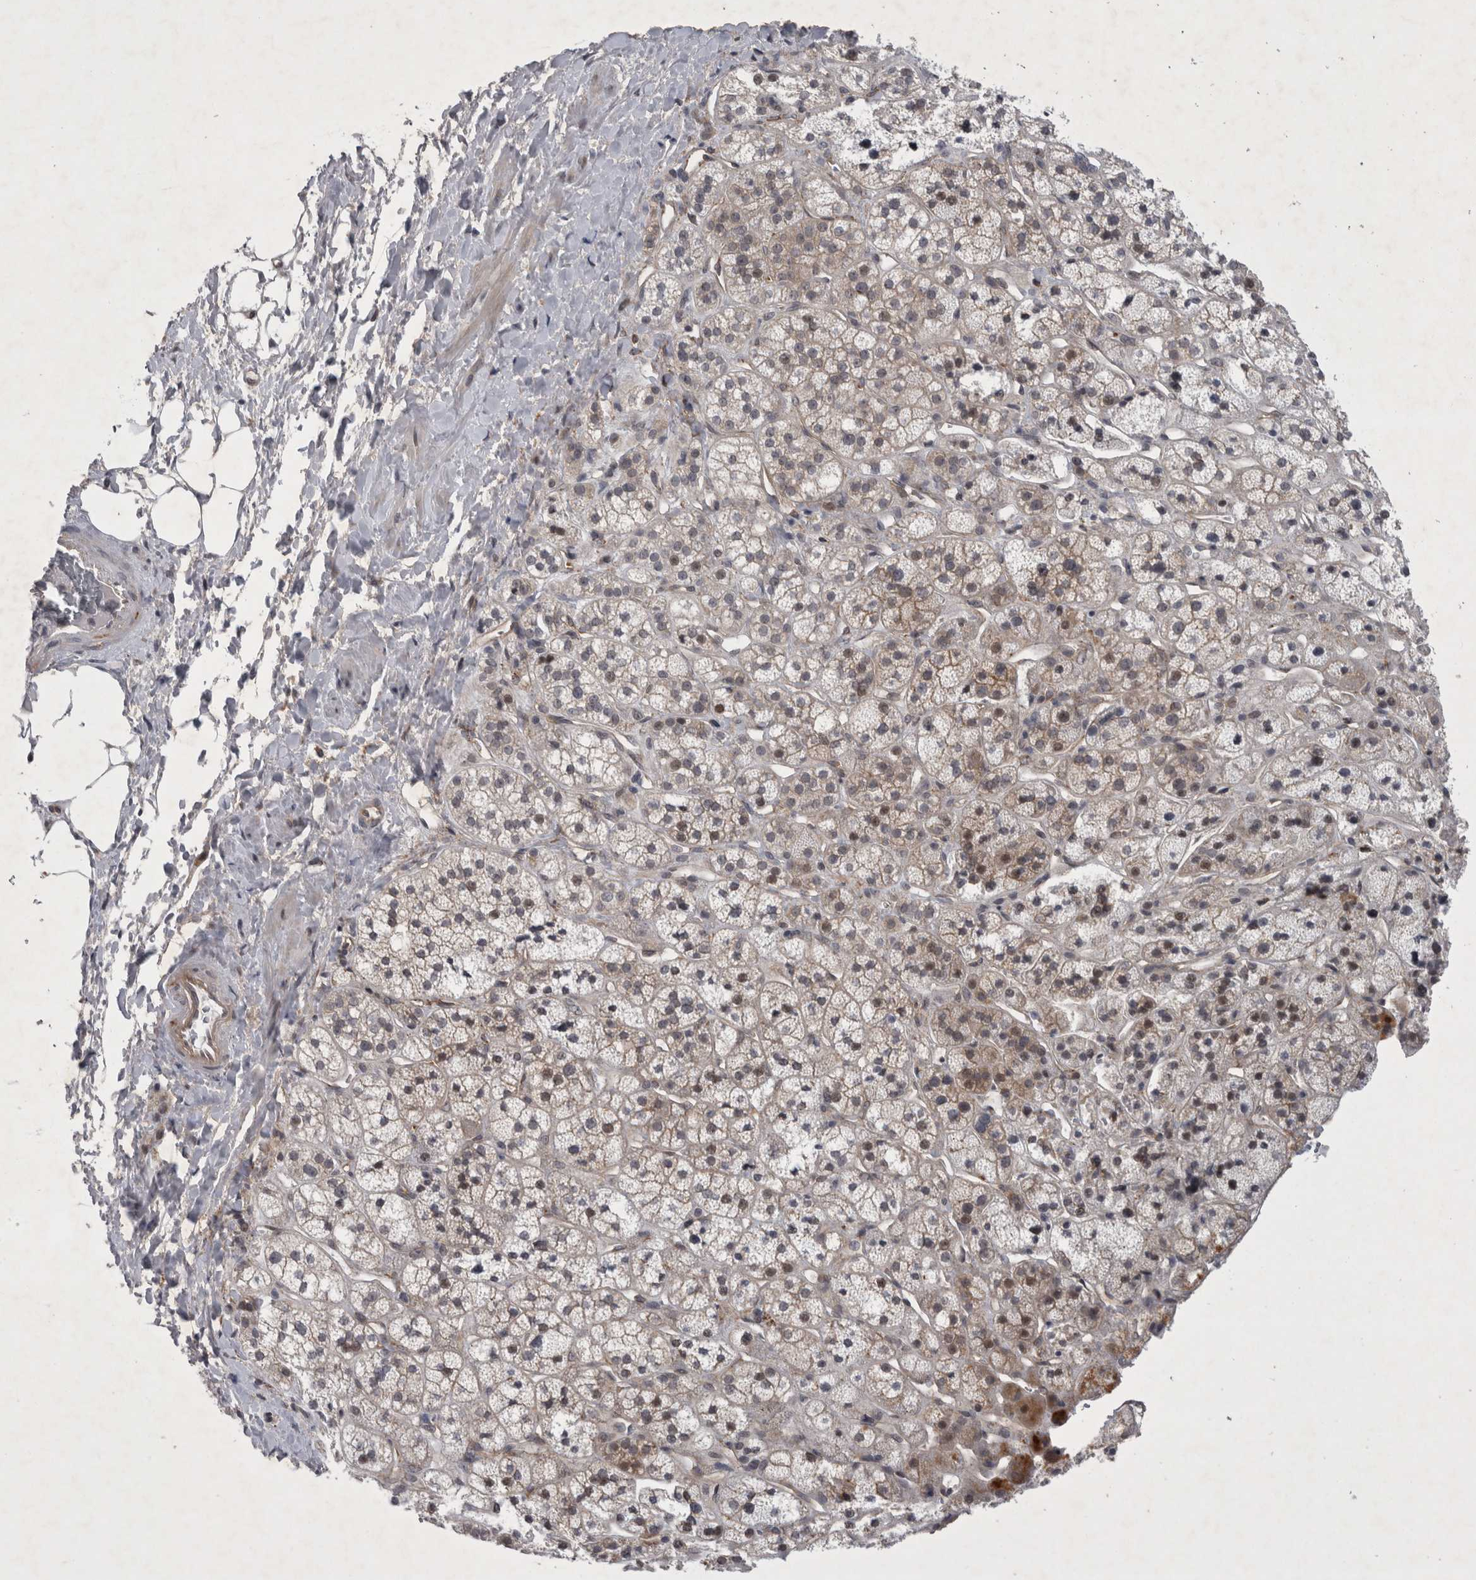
{"staining": {"intensity": "weak", "quantity": ">75%", "location": "cytoplasmic/membranous,nuclear"}, "tissue": "adrenal gland", "cell_type": "Glandular cells", "image_type": "normal", "snomed": [{"axis": "morphology", "description": "Normal tissue, NOS"}, {"axis": "topography", "description": "Adrenal gland"}], "caption": "This histopathology image shows immunohistochemistry (IHC) staining of unremarkable adrenal gland, with low weak cytoplasmic/membranous,nuclear staining in approximately >75% of glandular cells.", "gene": "PARP11", "patient": {"sex": "male", "age": 56}}